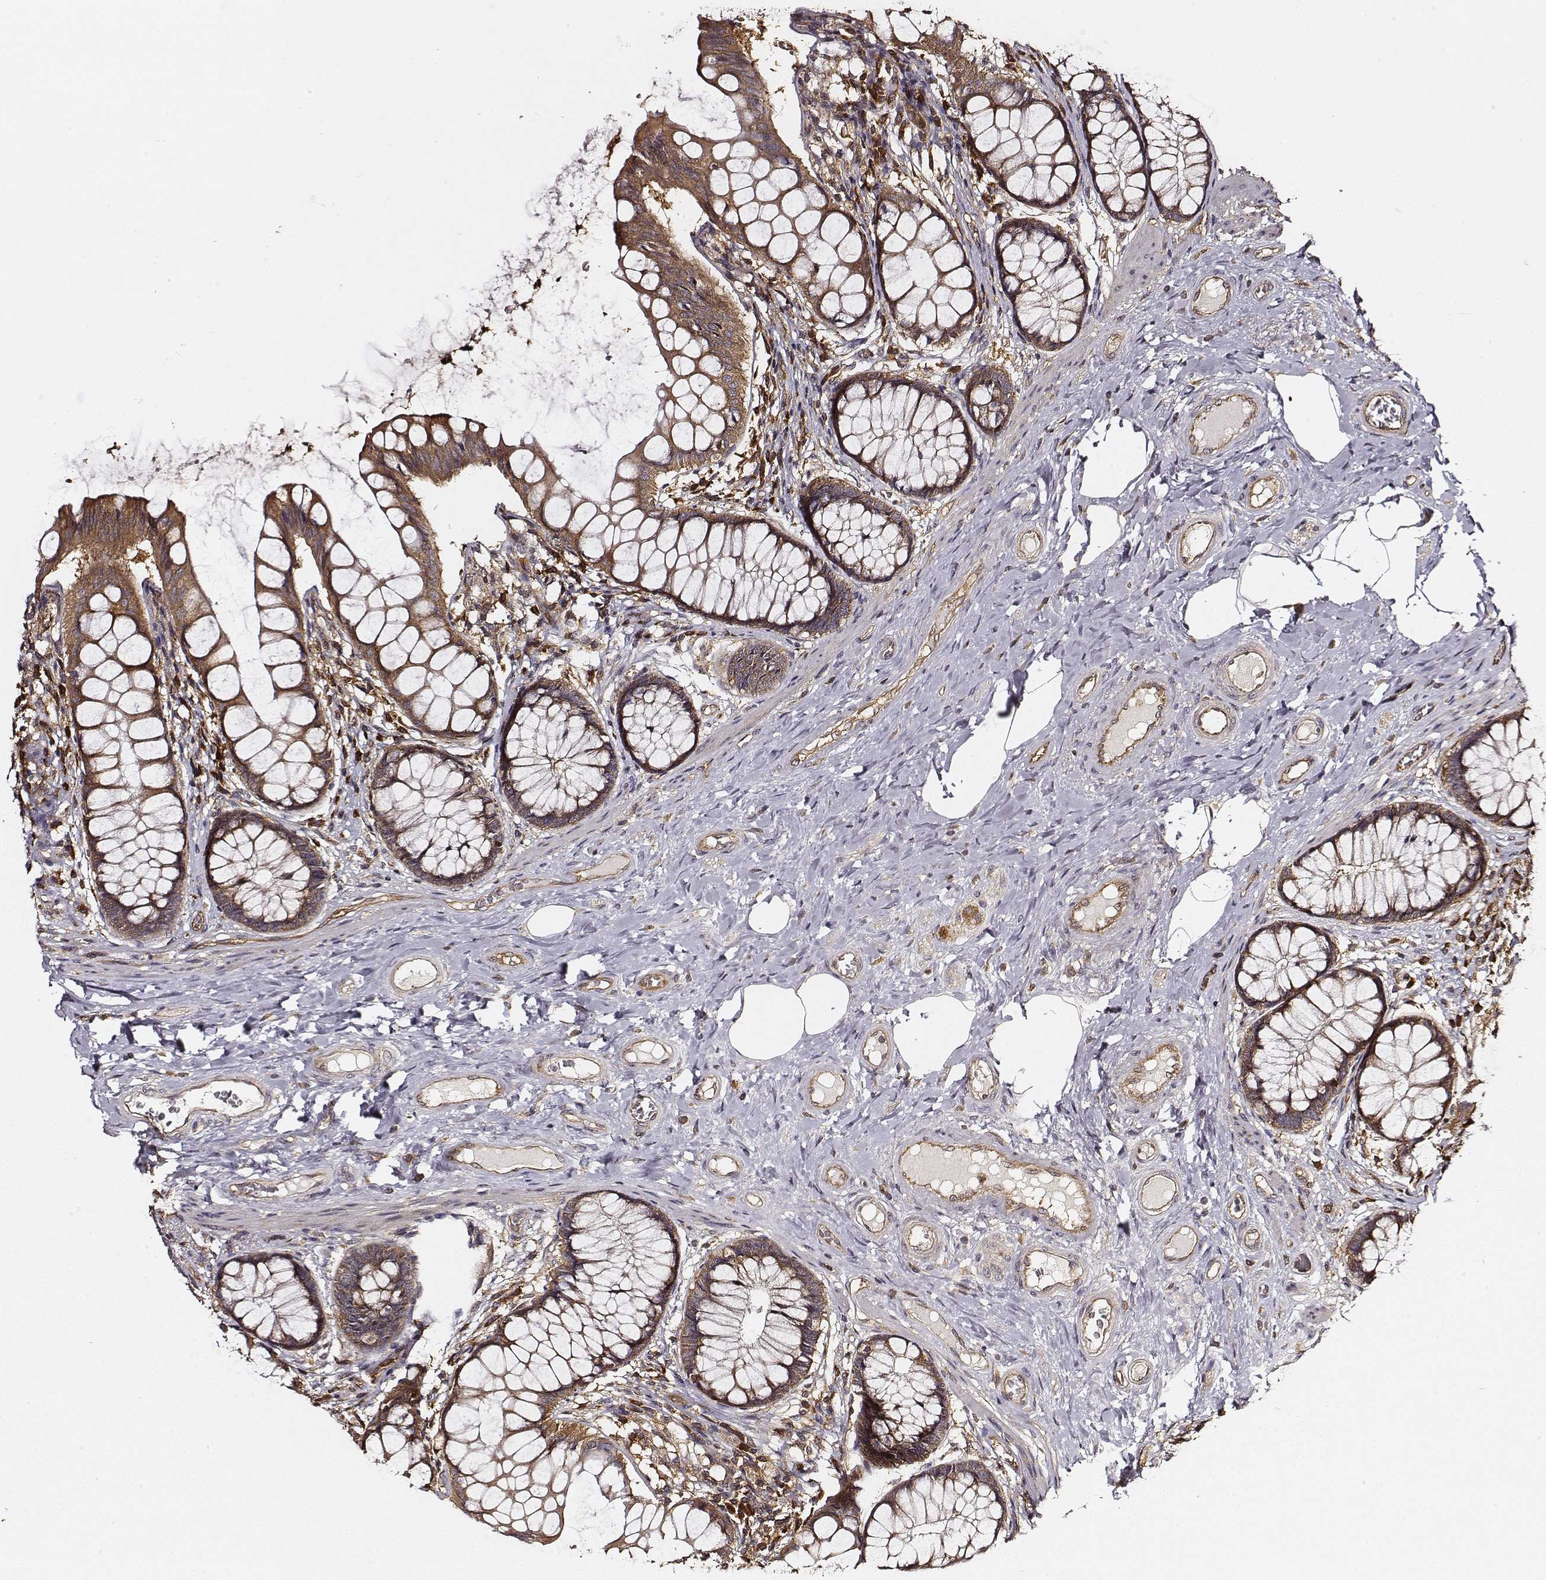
{"staining": {"intensity": "moderate", "quantity": ">75%", "location": "cytoplasmic/membranous"}, "tissue": "colon", "cell_type": "Endothelial cells", "image_type": "normal", "snomed": [{"axis": "morphology", "description": "Normal tissue, NOS"}, {"axis": "topography", "description": "Colon"}], "caption": "Endothelial cells reveal medium levels of moderate cytoplasmic/membranous expression in approximately >75% of cells in benign colon. (Stains: DAB (3,3'-diaminobenzidine) in brown, nuclei in blue, Microscopy: brightfield microscopy at high magnification).", "gene": "CARS1", "patient": {"sex": "female", "age": 65}}